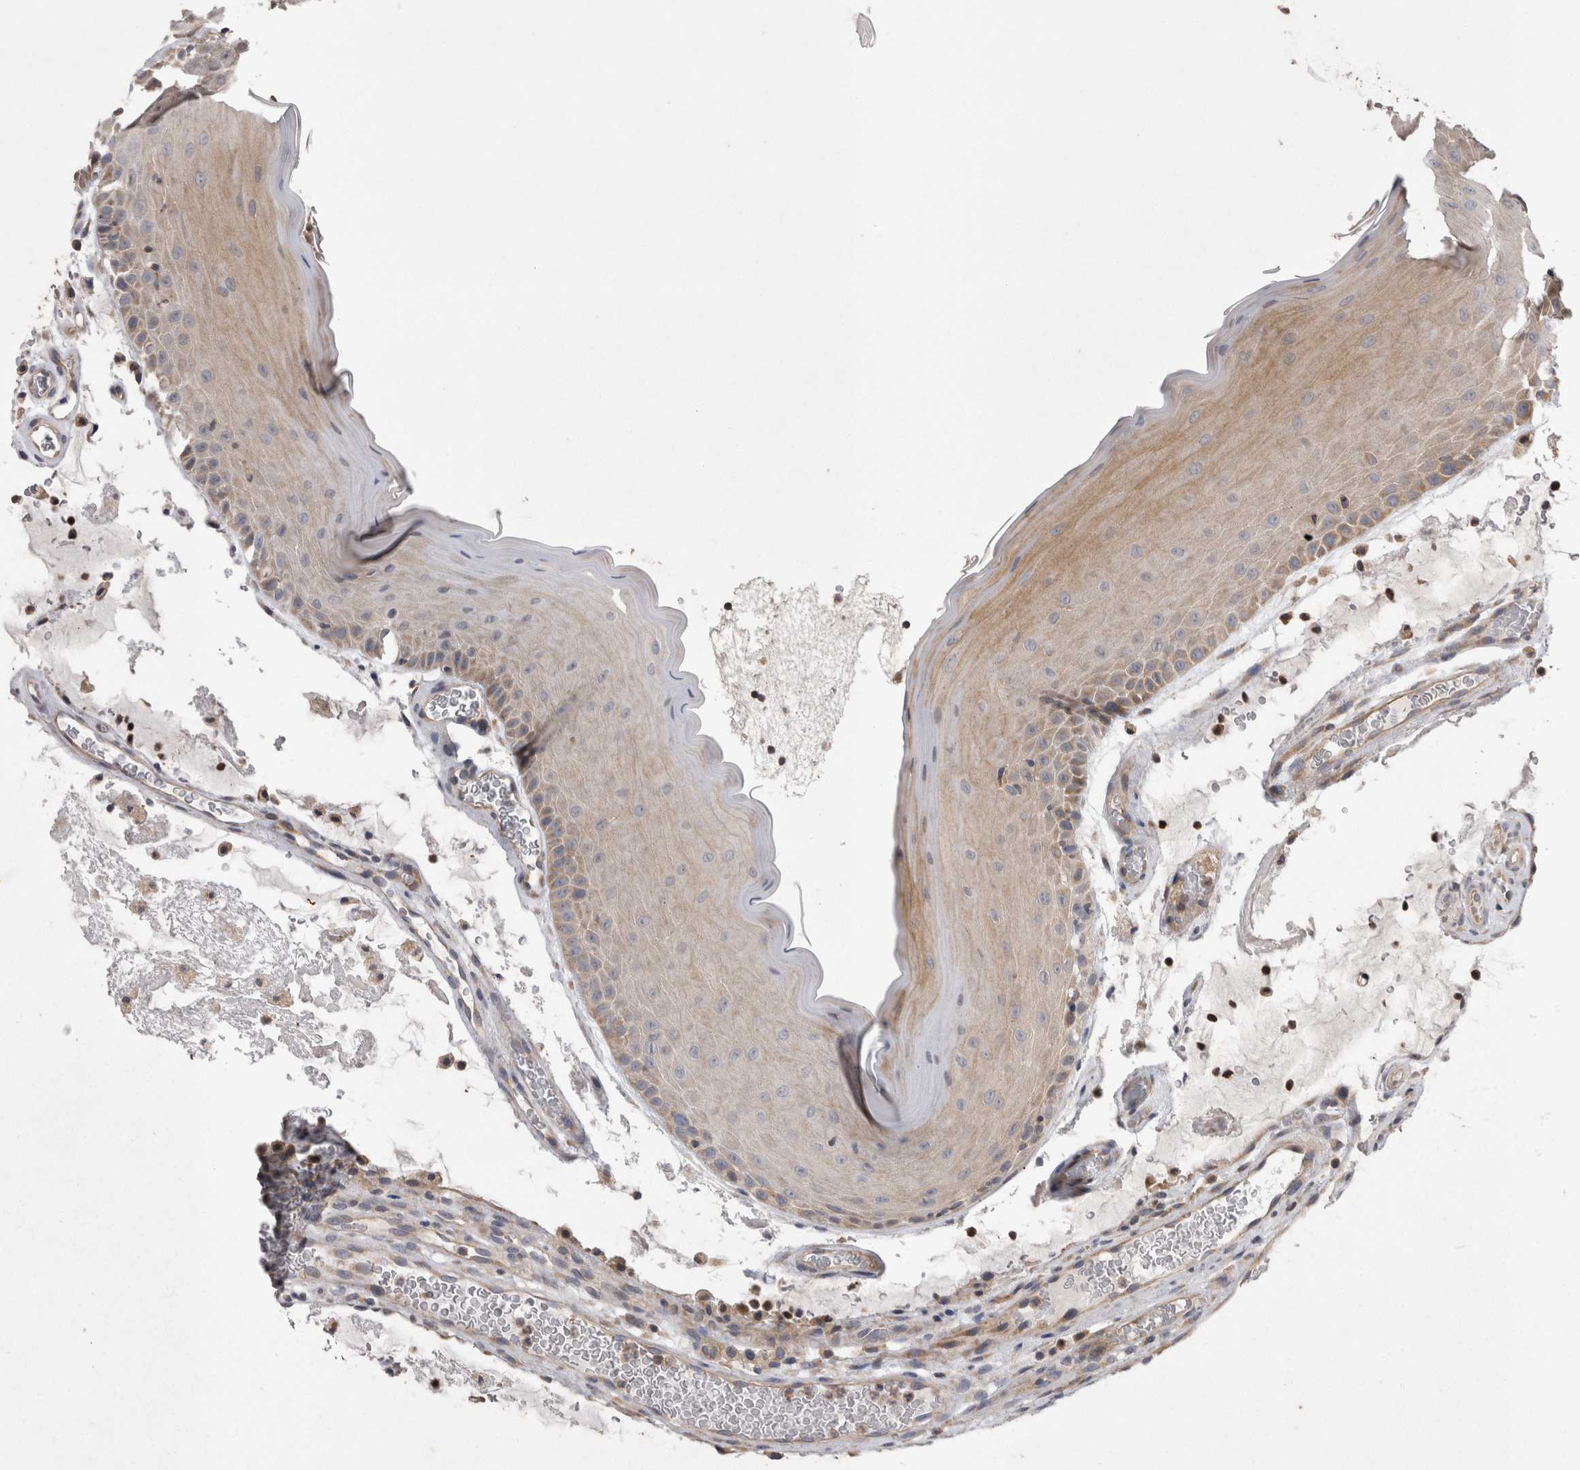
{"staining": {"intensity": "strong", "quantity": "25%-75%", "location": "cytoplasmic/membranous"}, "tissue": "oral mucosa", "cell_type": "Squamous epithelial cells", "image_type": "normal", "snomed": [{"axis": "morphology", "description": "Normal tissue, NOS"}, {"axis": "topography", "description": "Oral tissue"}], "caption": "An immunohistochemistry micrograph of benign tissue is shown. Protein staining in brown highlights strong cytoplasmic/membranous positivity in oral mucosa within squamous epithelial cells. (DAB (3,3'-diaminobenzidine) IHC with brightfield microscopy, high magnification).", "gene": "TSPOAP1", "patient": {"sex": "male", "age": 13}}